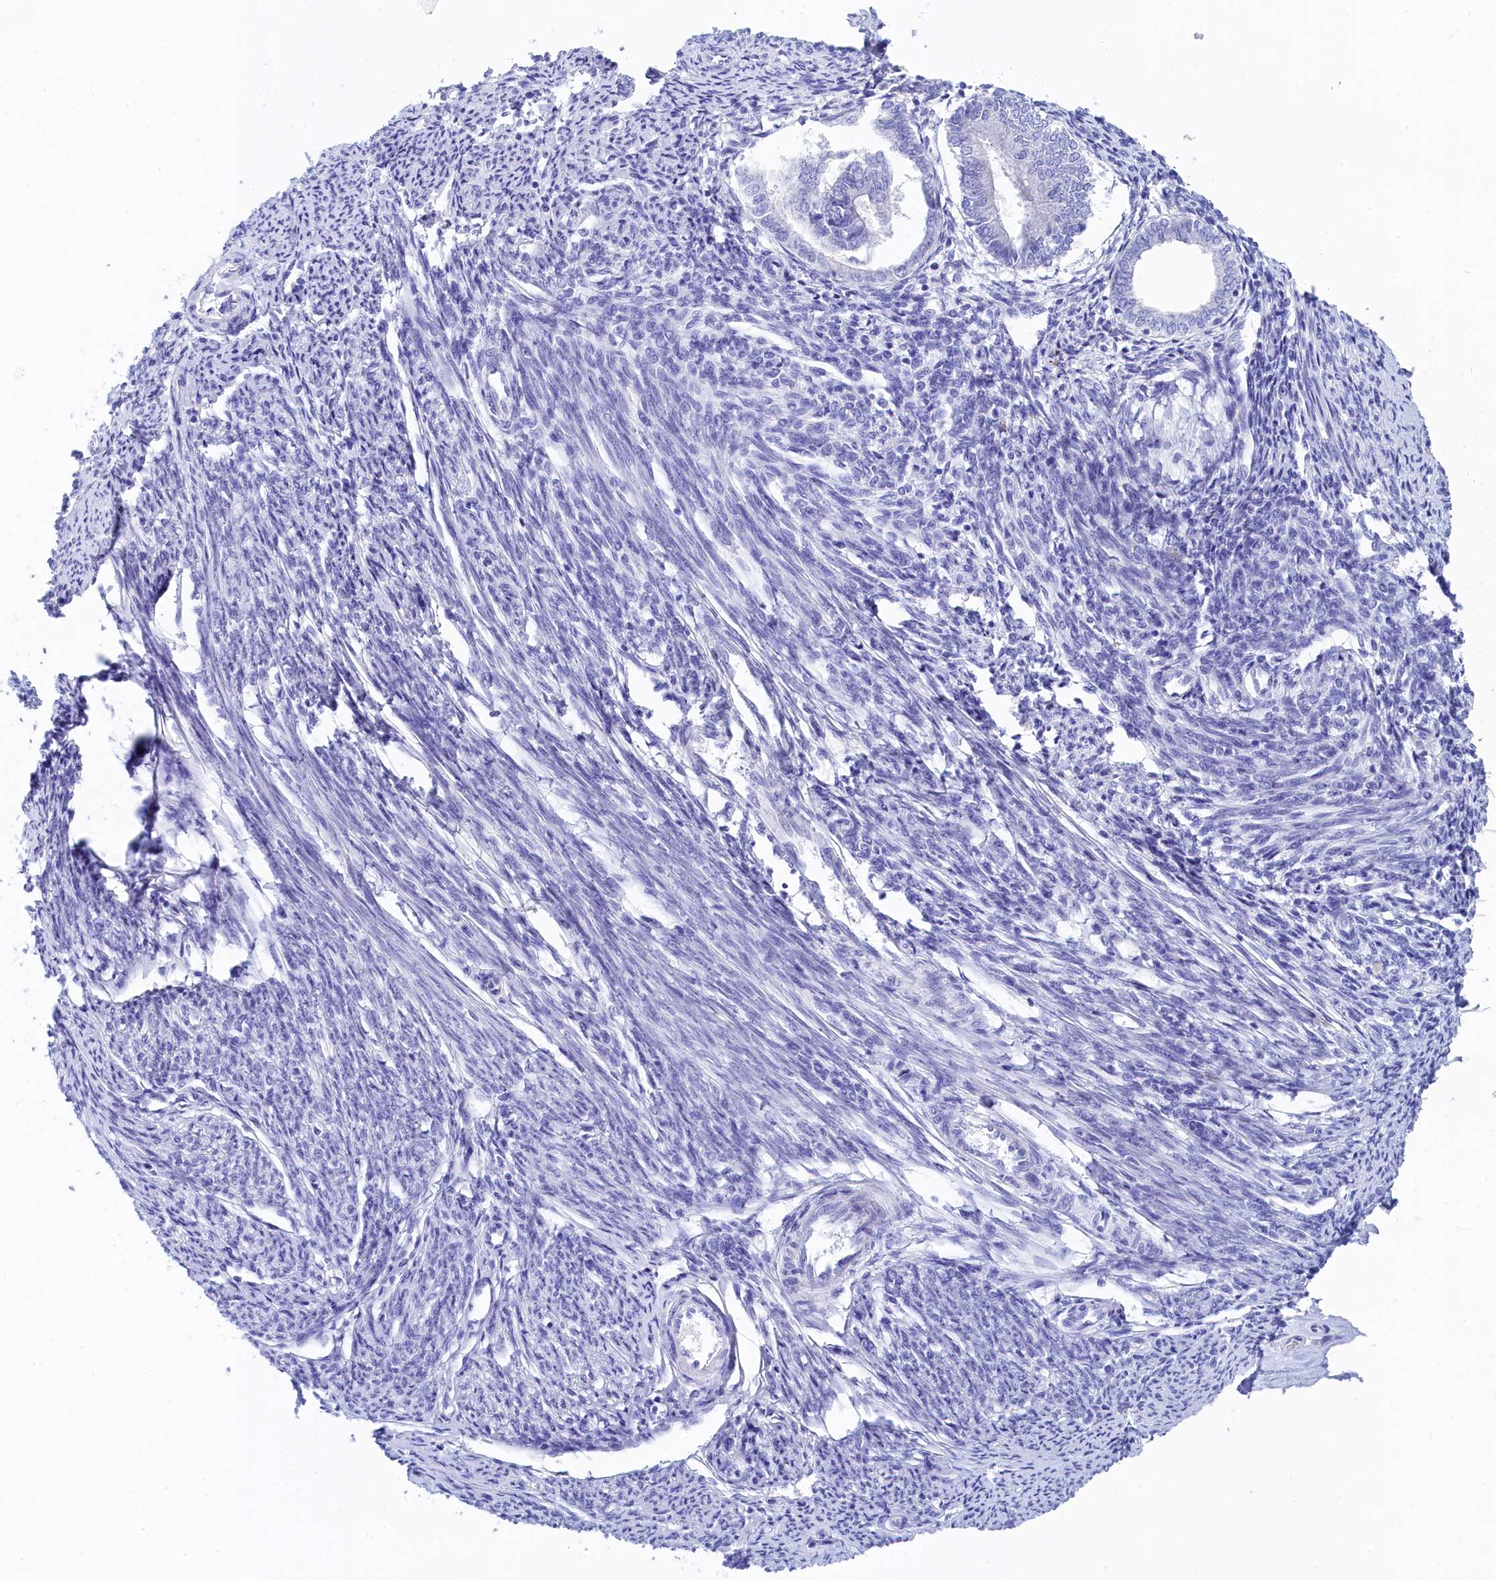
{"staining": {"intensity": "negative", "quantity": "none", "location": "none"}, "tissue": "smooth muscle", "cell_type": "Smooth muscle cells", "image_type": "normal", "snomed": [{"axis": "morphology", "description": "Normal tissue, NOS"}, {"axis": "topography", "description": "Smooth muscle"}, {"axis": "topography", "description": "Uterus"}], "caption": "A photomicrograph of smooth muscle stained for a protein exhibits no brown staining in smooth muscle cells.", "gene": "TRIM10", "patient": {"sex": "female", "age": 59}}